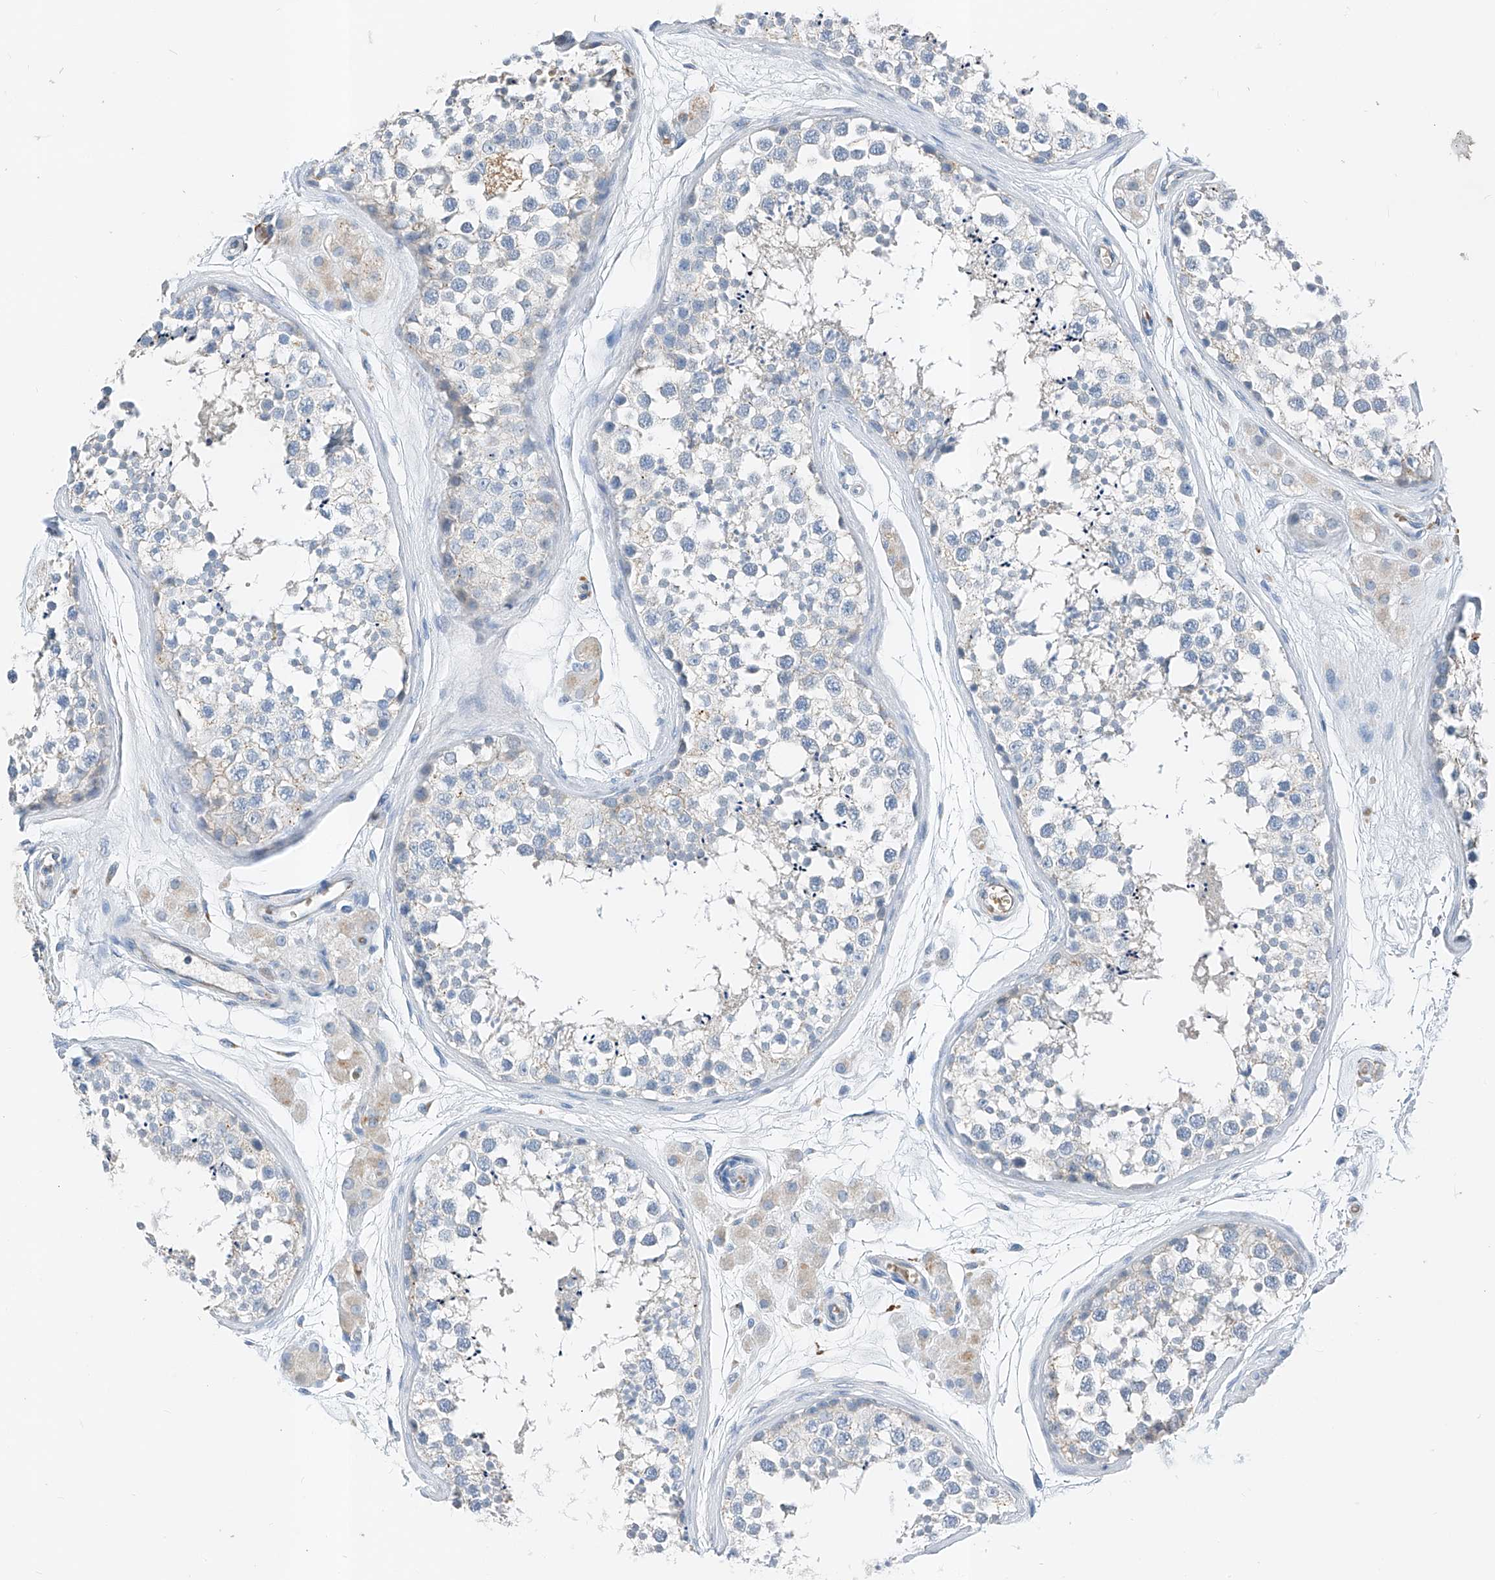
{"staining": {"intensity": "negative", "quantity": "none", "location": "none"}, "tissue": "testis", "cell_type": "Cells in seminiferous ducts", "image_type": "normal", "snomed": [{"axis": "morphology", "description": "Normal tissue, NOS"}, {"axis": "topography", "description": "Testis"}], "caption": "Human testis stained for a protein using immunohistochemistry (IHC) displays no expression in cells in seminiferous ducts.", "gene": "PRSS23", "patient": {"sex": "male", "age": 56}}